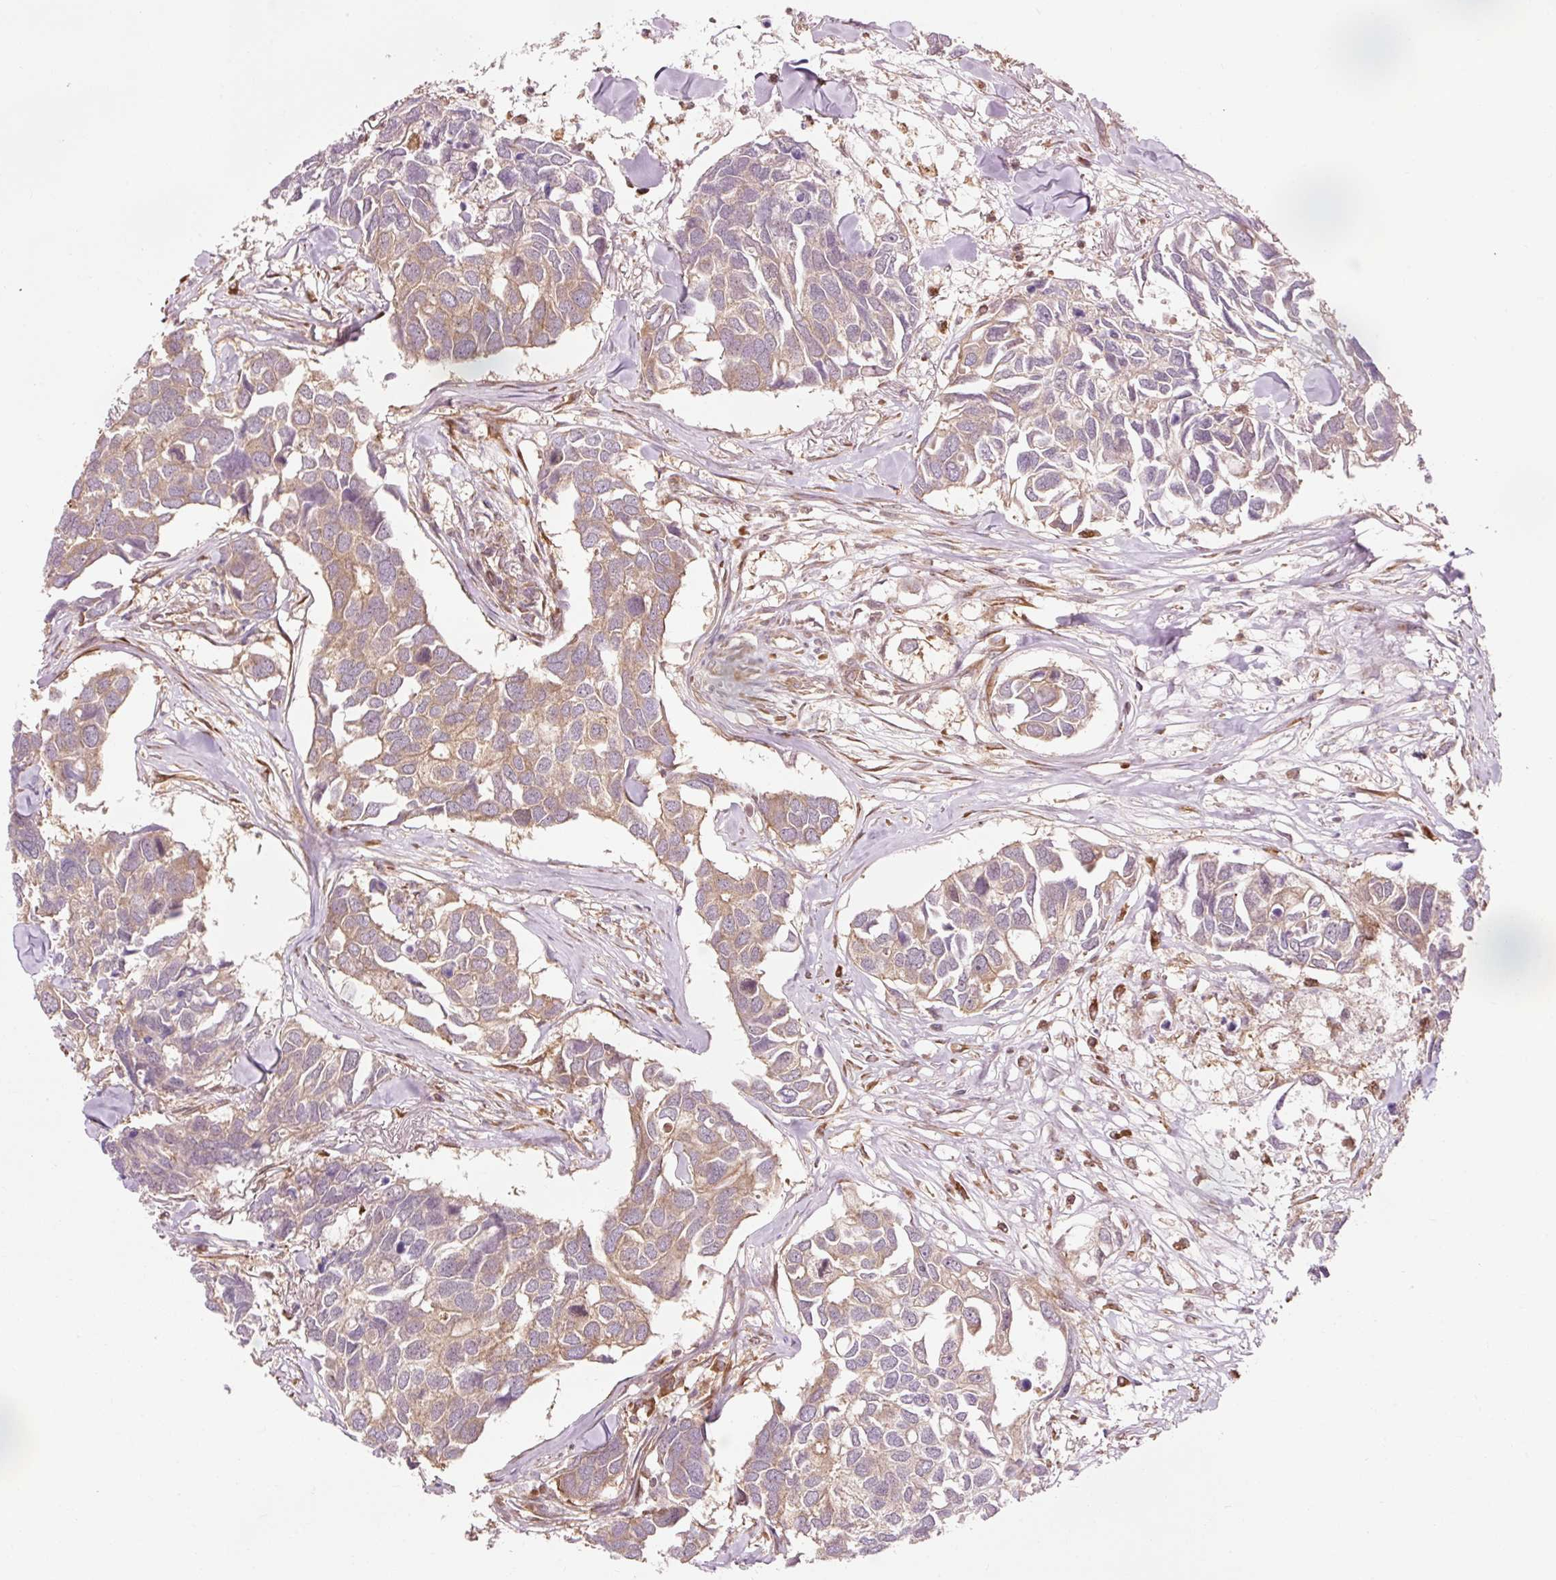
{"staining": {"intensity": "weak", "quantity": ">75%", "location": "cytoplasmic/membranous"}, "tissue": "breast cancer", "cell_type": "Tumor cells", "image_type": "cancer", "snomed": [{"axis": "morphology", "description": "Duct carcinoma"}, {"axis": "topography", "description": "Breast"}], "caption": "Immunohistochemical staining of breast invasive ductal carcinoma exhibits low levels of weak cytoplasmic/membranous positivity in approximately >75% of tumor cells. (Stains: DAB (3,3'-diaminobenzidine) in brown, nuclei in blue, Microscopy: brightfield microscopy at high magnification).", "gene": "PDAP1", "patient": {"sex": "female", "age": 83}}